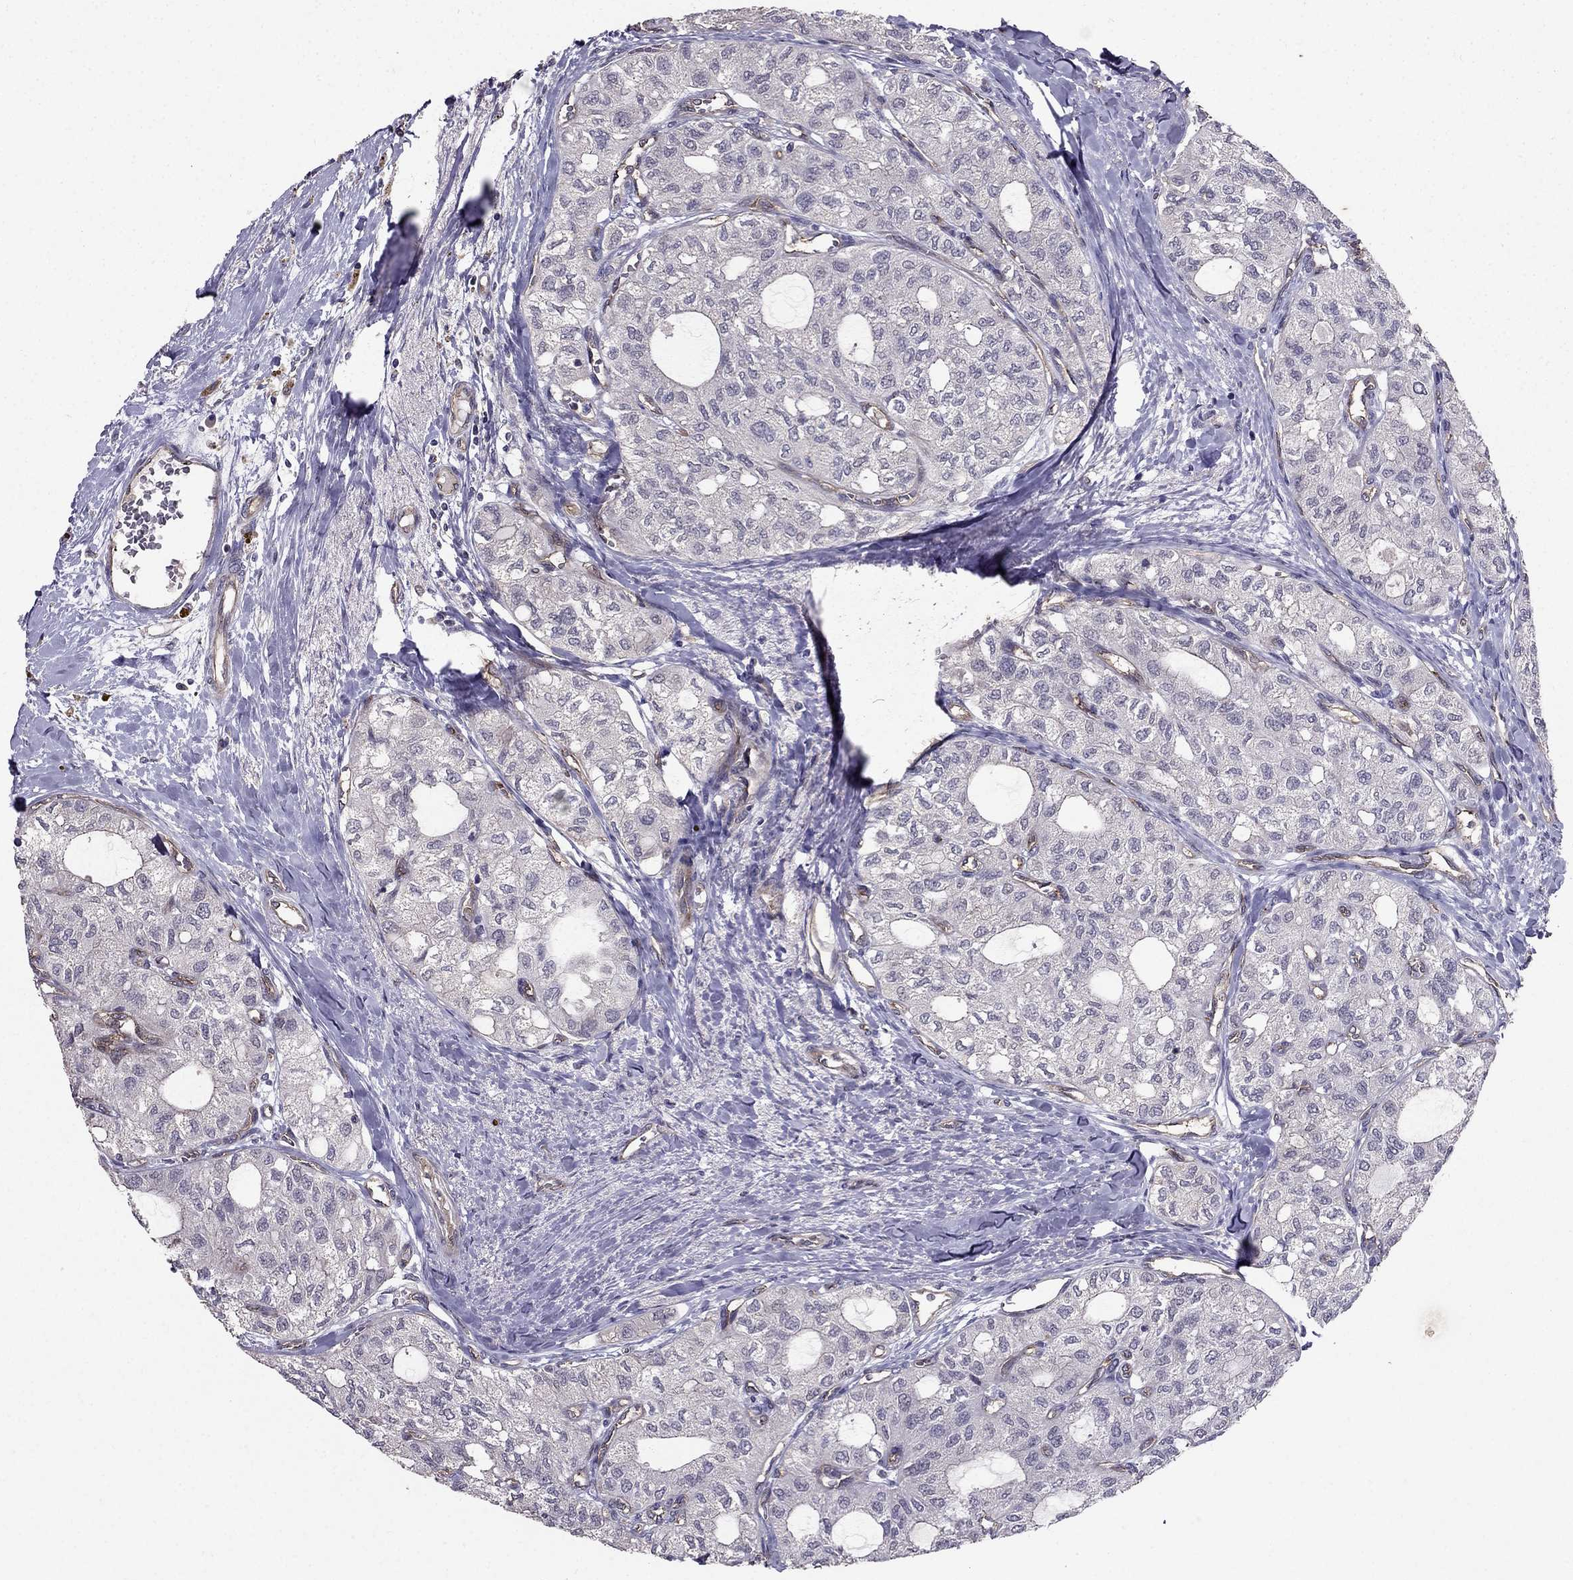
{"staining": {"intensity": "negative", "quantity": "none", "location": "none"}, "tissue": "thyroid cancer", "cell_type": "Tumor cells", "image_type": "cancer", "snomed": [{"axis": "morphology", "description": "Follicular adenoma carcinoma, NOS"}, {"axis": "topography", "description": "Thyroid gland"}], "caption": "Thyroid cancer stained for a protein using immunohistochemistry shows no staining tumor cells.", "gene": "RASIP1", "patient": {"sex": "male", "age": 75}}